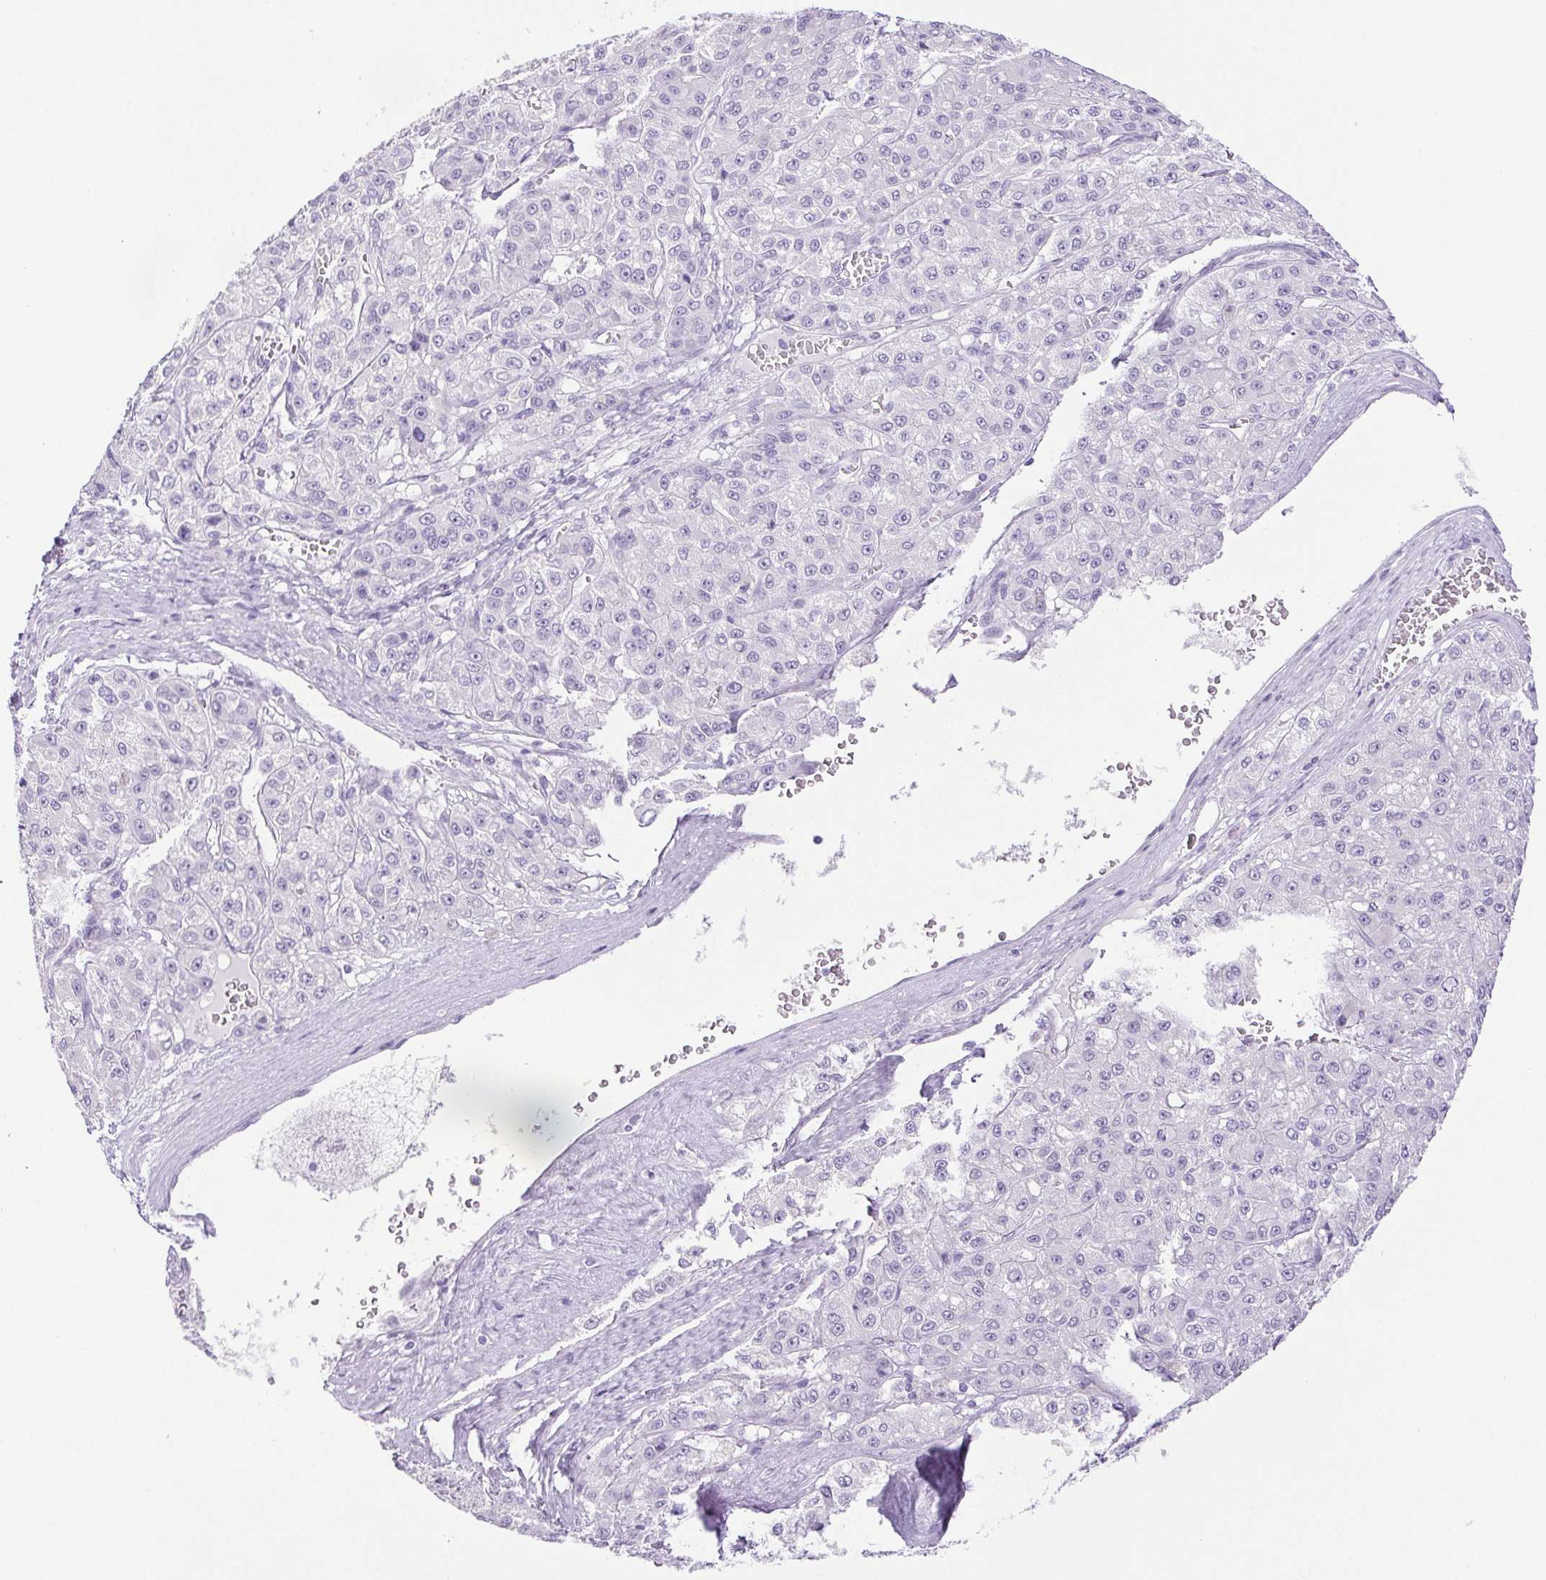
{"staining": {"intensity": "negative", "quantity": "none", "location": "none"}, "tissue": "liver cancer", "cell_type": "Tumor cells", "image_type": "cancer", "snomed": [{"axis": "morphology", "description": "Carcinoma, Hepatocellular, NOS"}, {"axis": "topography", "description": "Liver"}], "caption": "Human hepatocellular carcinoma (liver) stained for a protein using IHC exhibits no staining in tumor cells.", "gene": "HLA-G", "patient": {"sex": "male", "age": 70}}